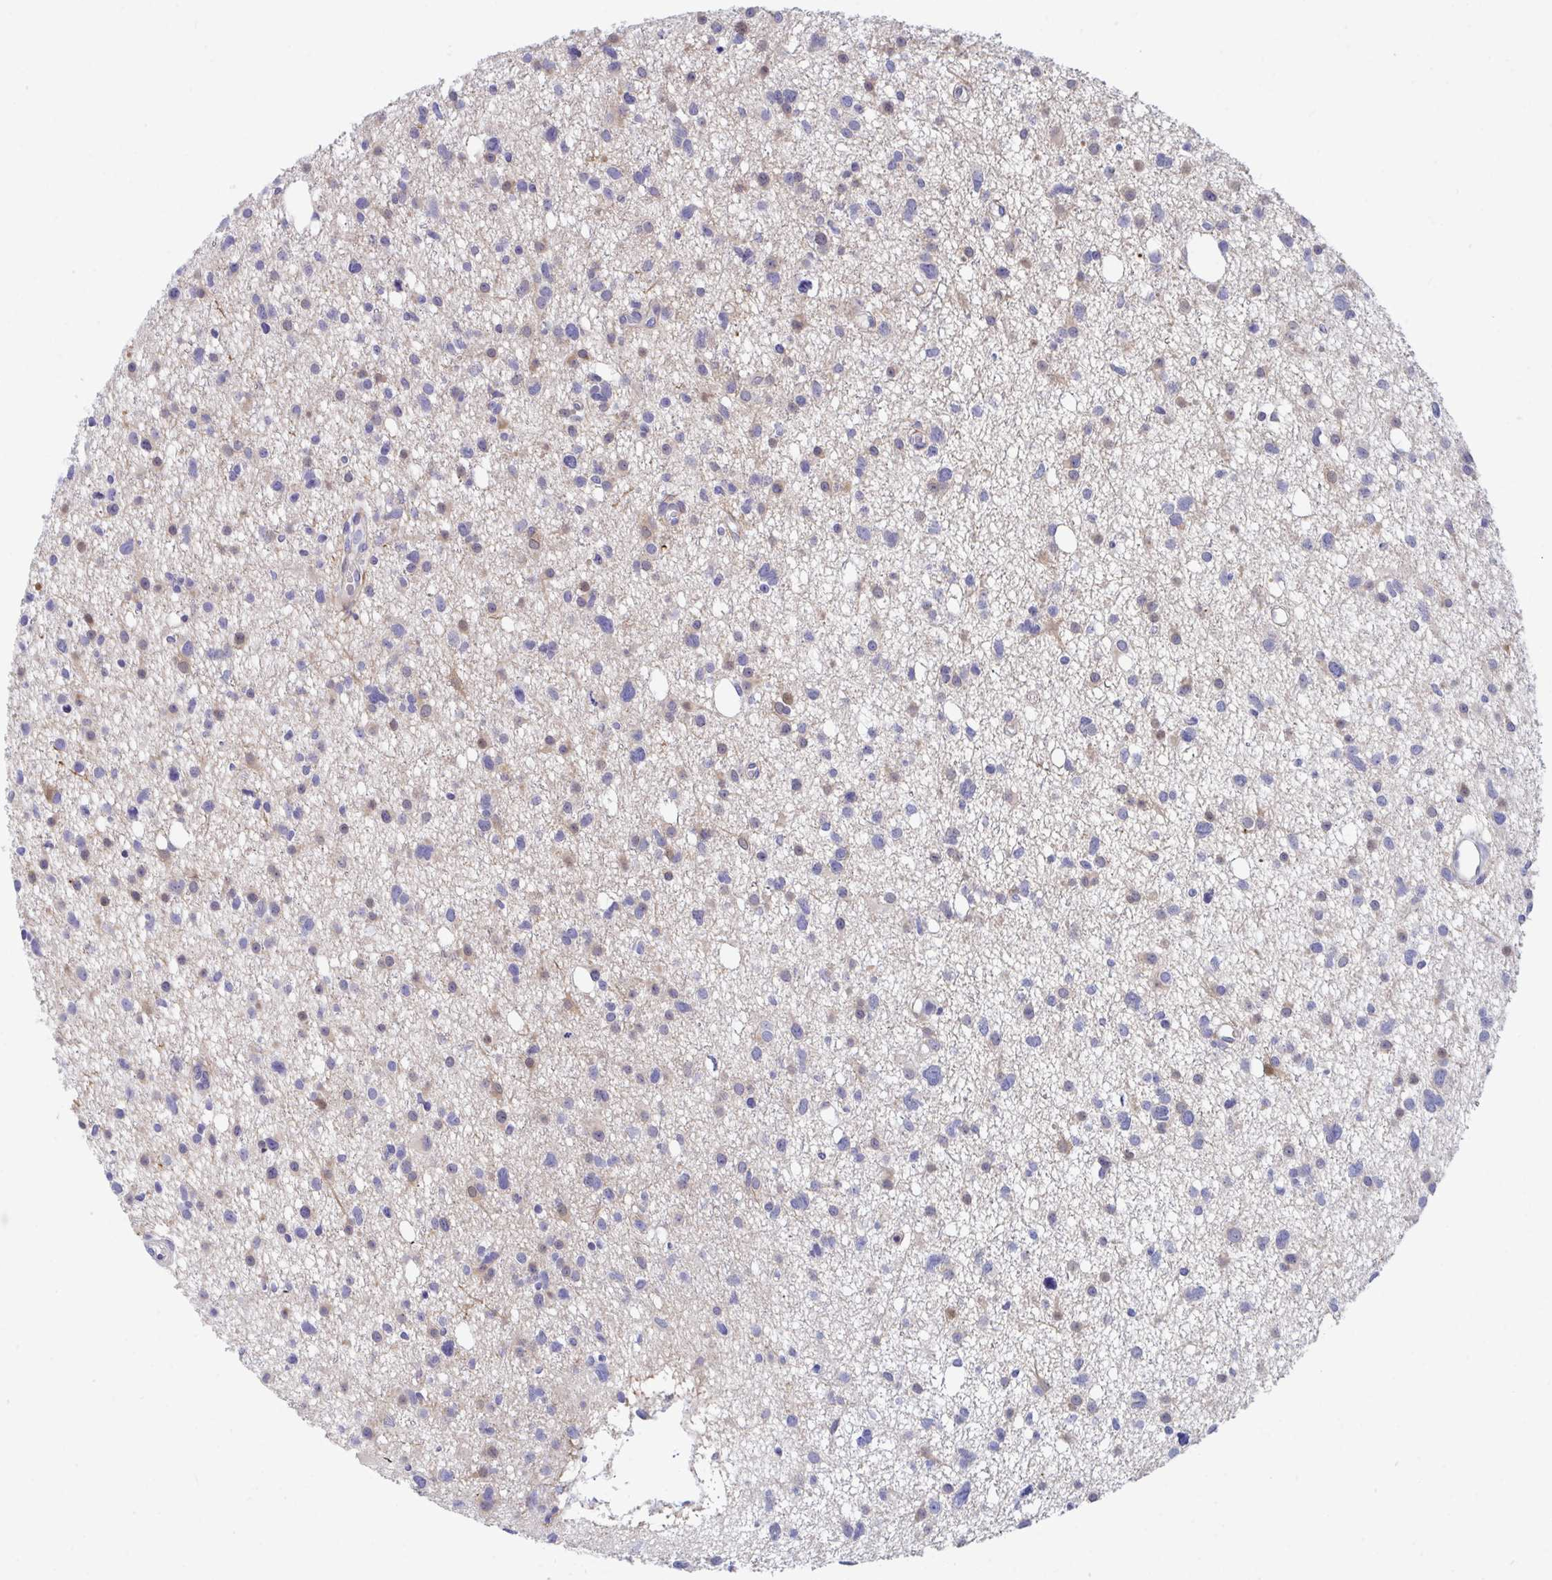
{"staining": {"intensity": "weak", "quantity": "<25%", "location": "cytoplasmic/membranous"}, "tissue": "glioma", "cell_type": "Tumor cells", "image_type": "cancer", "snomed": [{"axis": "morphology", "description": "Glioma, malignant, High grade"}, {"axis": "topography", "description": "Brain"}], "caption": "High magnification brightfield microscopy of glioma stained with DAB (3,3'-diaminobenzidine) (brown) and counterstained with hematoxylin (blue): tumor cells show no significant expression.", "gene": "P2RX3", "patient": {"sex": "male", "age": 23}}